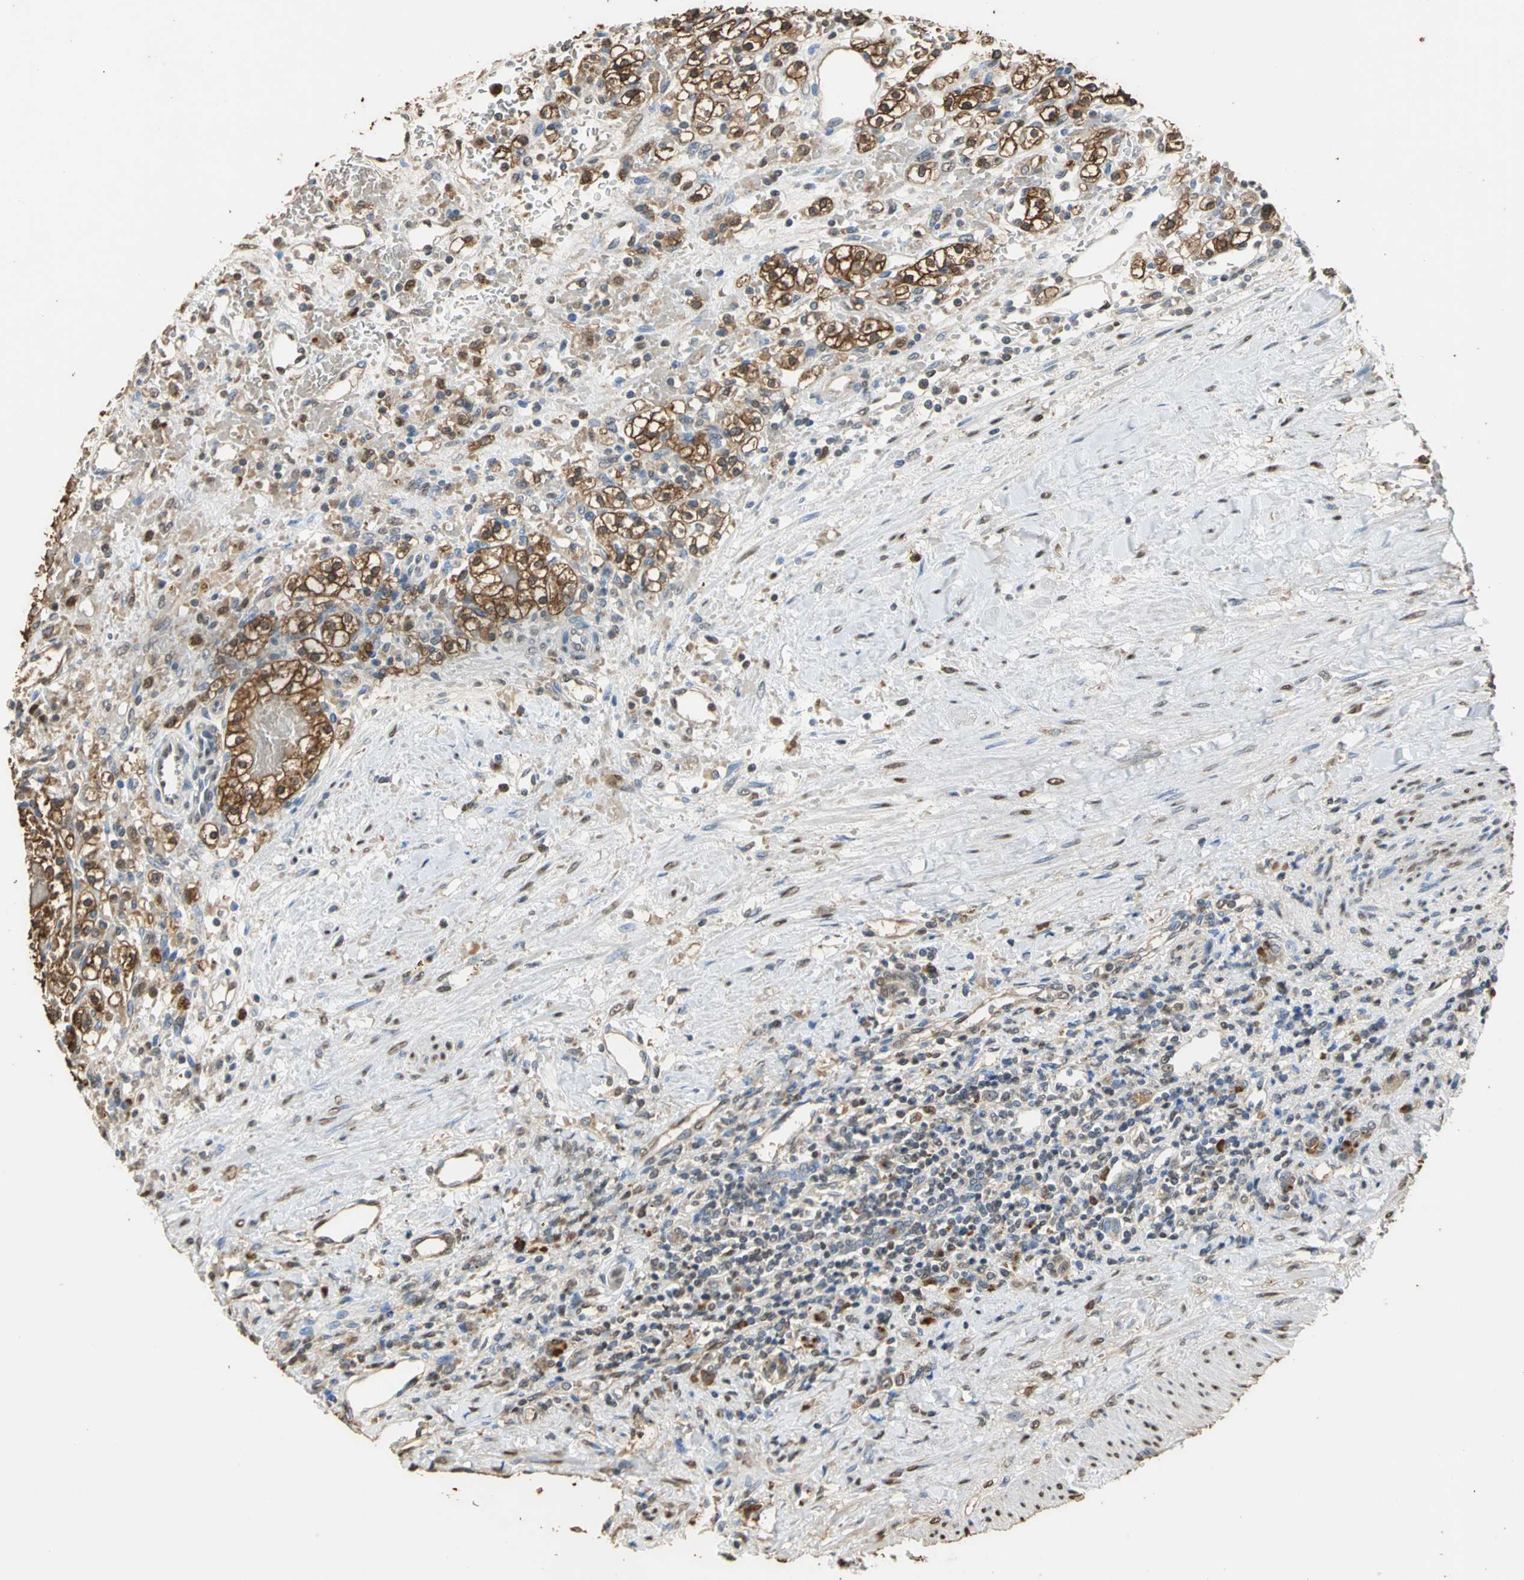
{"staining": {"intensity": "strong", "quantity": ">75%", "location": "cytoplasmic/membranous"}, "tissue": "renal cancer", "cell_type": "Tumor cells", "image_type": "cancer", "snomed": [{"axis": "morphology", "description": "Normal tissue, NOS"}, {"axis": "morphology", "description": "Adenocarcinoma, NOS"}, {"axis": "topography", "description": "Kidney"}], "caption": "Protein analysis of adenocarcinoma (renal) tissue exhibits strong cytoplasmic/membranous expression in approximately >75% of tumor cells.", "gene": "GAPDH", "patient": {"sex": "female", "age": 55}}